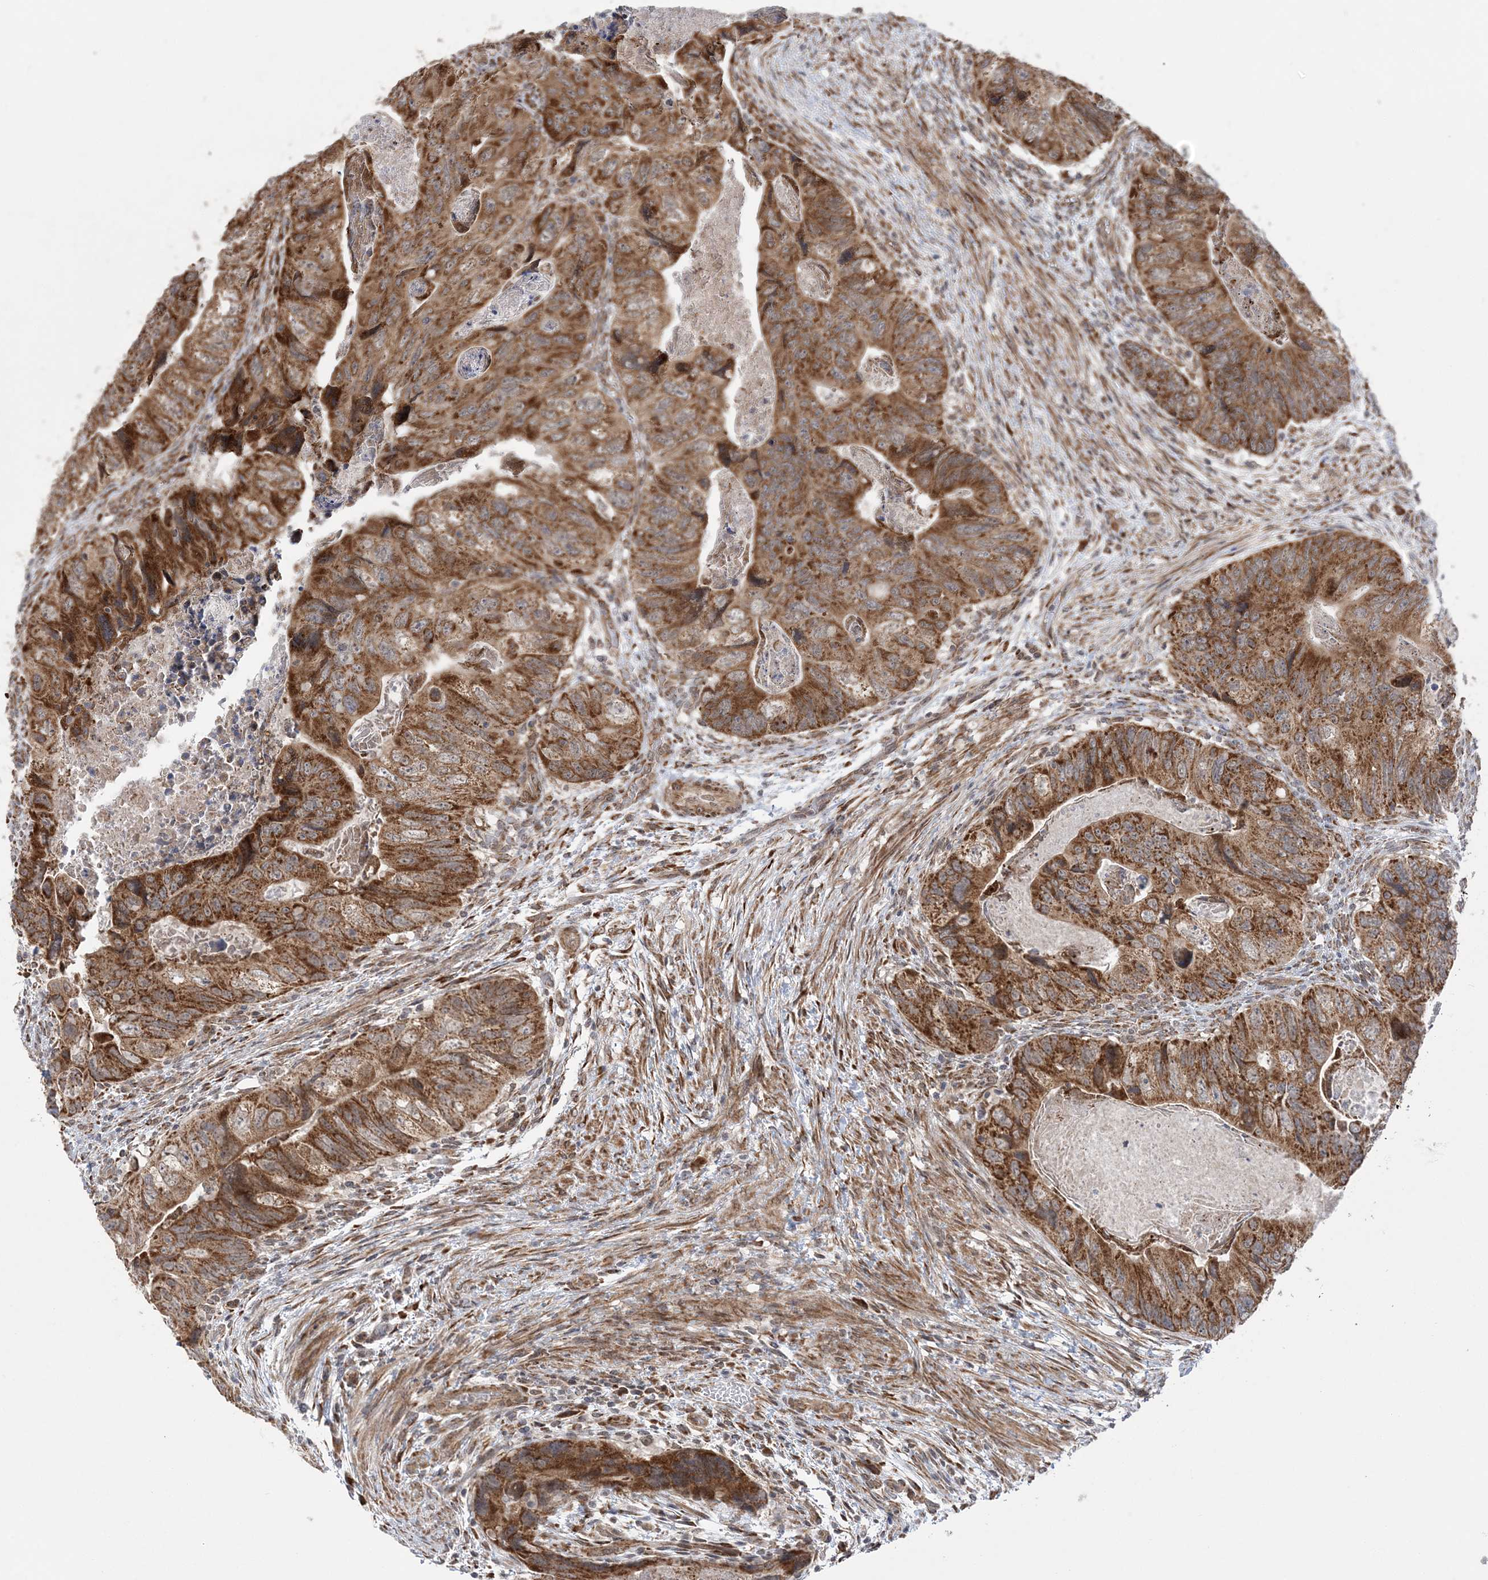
{"staining": {"intensity": "moderate", "quantity": ">75%", "location": "cytoplasmic/membranous"}, "tissue": "colorectal cancer", "cell_type": "Tumor cells", "image_type": "cancer", "snomed": [{"axis": "morphology", "description": "Adenocarcinoma, NOS"}, {"axis": "topography", "description": "Rectum"}], "caption": "Adenocarcinoma (colorectal) was stained to show a protein in brown. There is medium levels of moderate cytoplasmic/membranous expression in about >75% of tumor cells.", "gene": "MRPL47", "patient": {"sex": "male", "age": 63}}